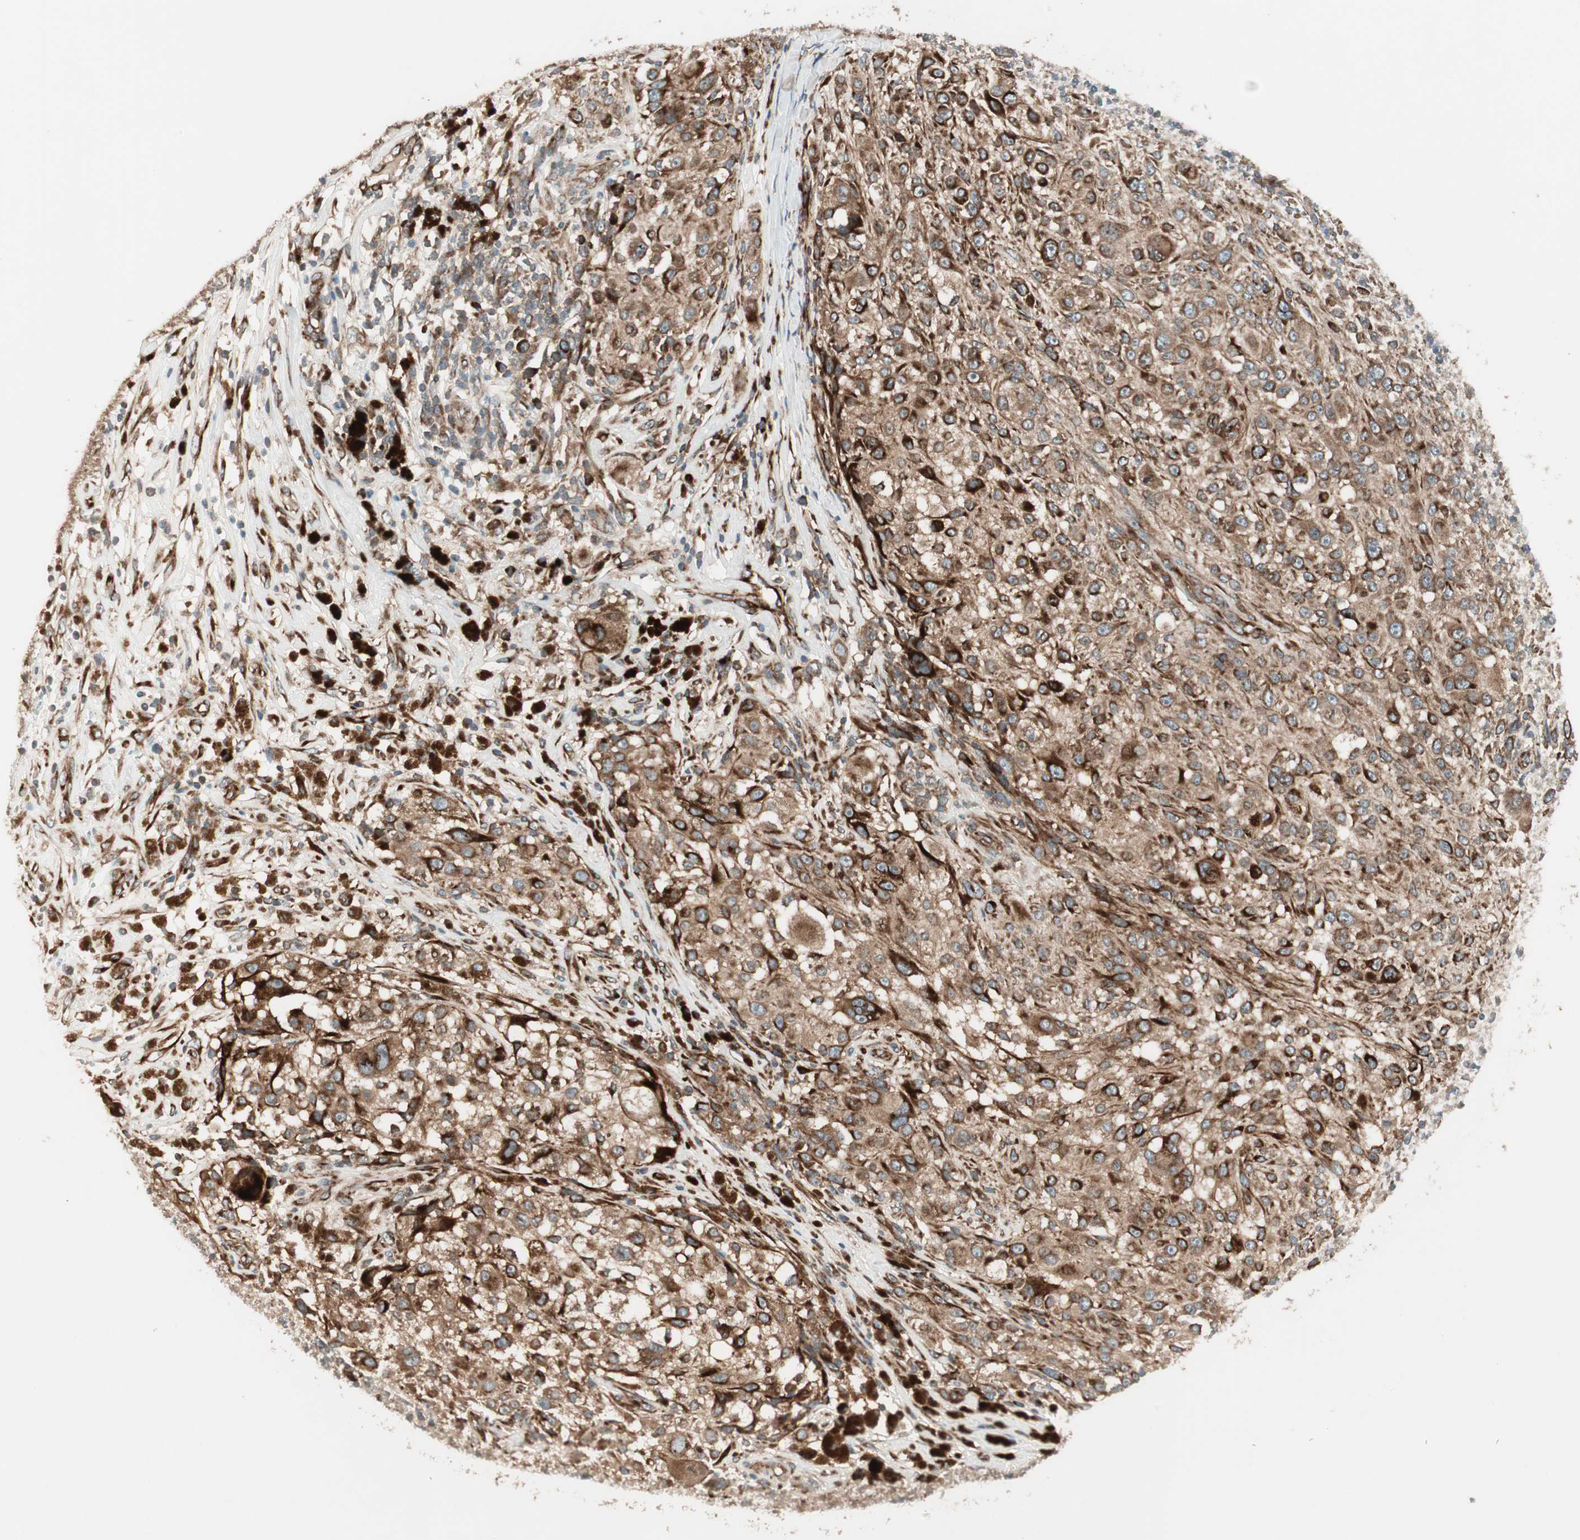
{"staining": {"intensity": "strong", "quantity": ">75%", "location": "cytoplasmic/membranous"}, "tissue": "melanoma", "cell_type": "Tumor cells", "image_type": "cancer", "snomed": [{"axis": "morphology", "description": "Necrosis, NOS"}, {"axis": "morphology", "description": "Malignant melanoma, NOS"}, {"axis": "topography", "description": "Skin"}], "caption": "Tumor cells exhibit high levels of strong cytoplasmic/membranous positivity in about >75% of cells in human melanoma.", "gene": "PPP2R5E", "patient": {"sex": "female", "age": 87}}